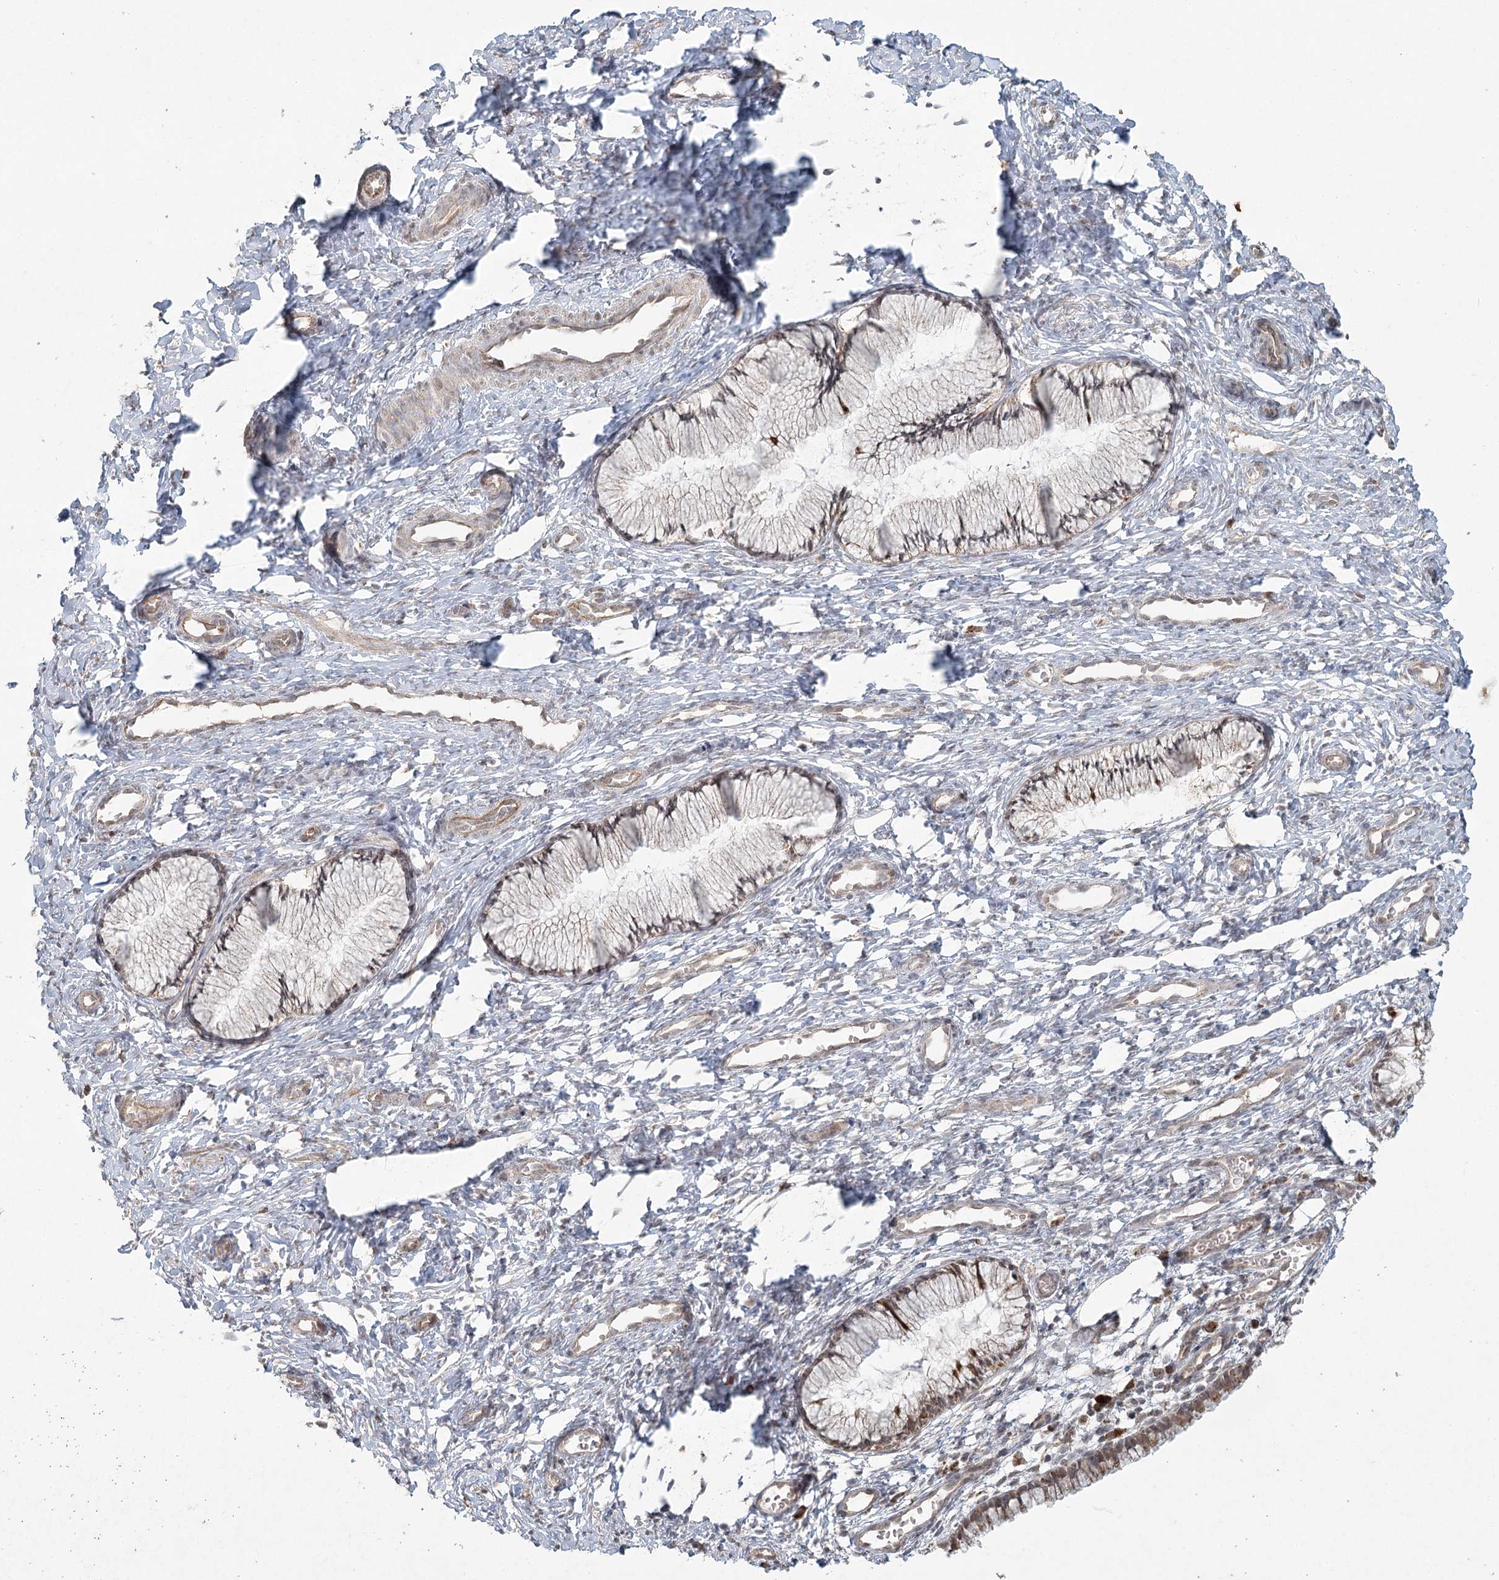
{"staining": {"intensity": "weak", "quantity": ">75%", "location": "cytoplasmic/membranous,nuclear"}, "tissue": "cervix", "cell_type": "Glandular cells", "image_type": "normal", "snomed": [{"axis": "morphology", "description": "Normal tissue, NOS"}, {"axis": "topography", "description": "Cervix"}], "caption": "Human cervix stained with a brown dye displays weak cytoplasmic/membranous,nuclear positive positivity in approximately >75% of glandular cells.", "gene": "LACTB", "patient": {"sex": "female", "age": 27}}